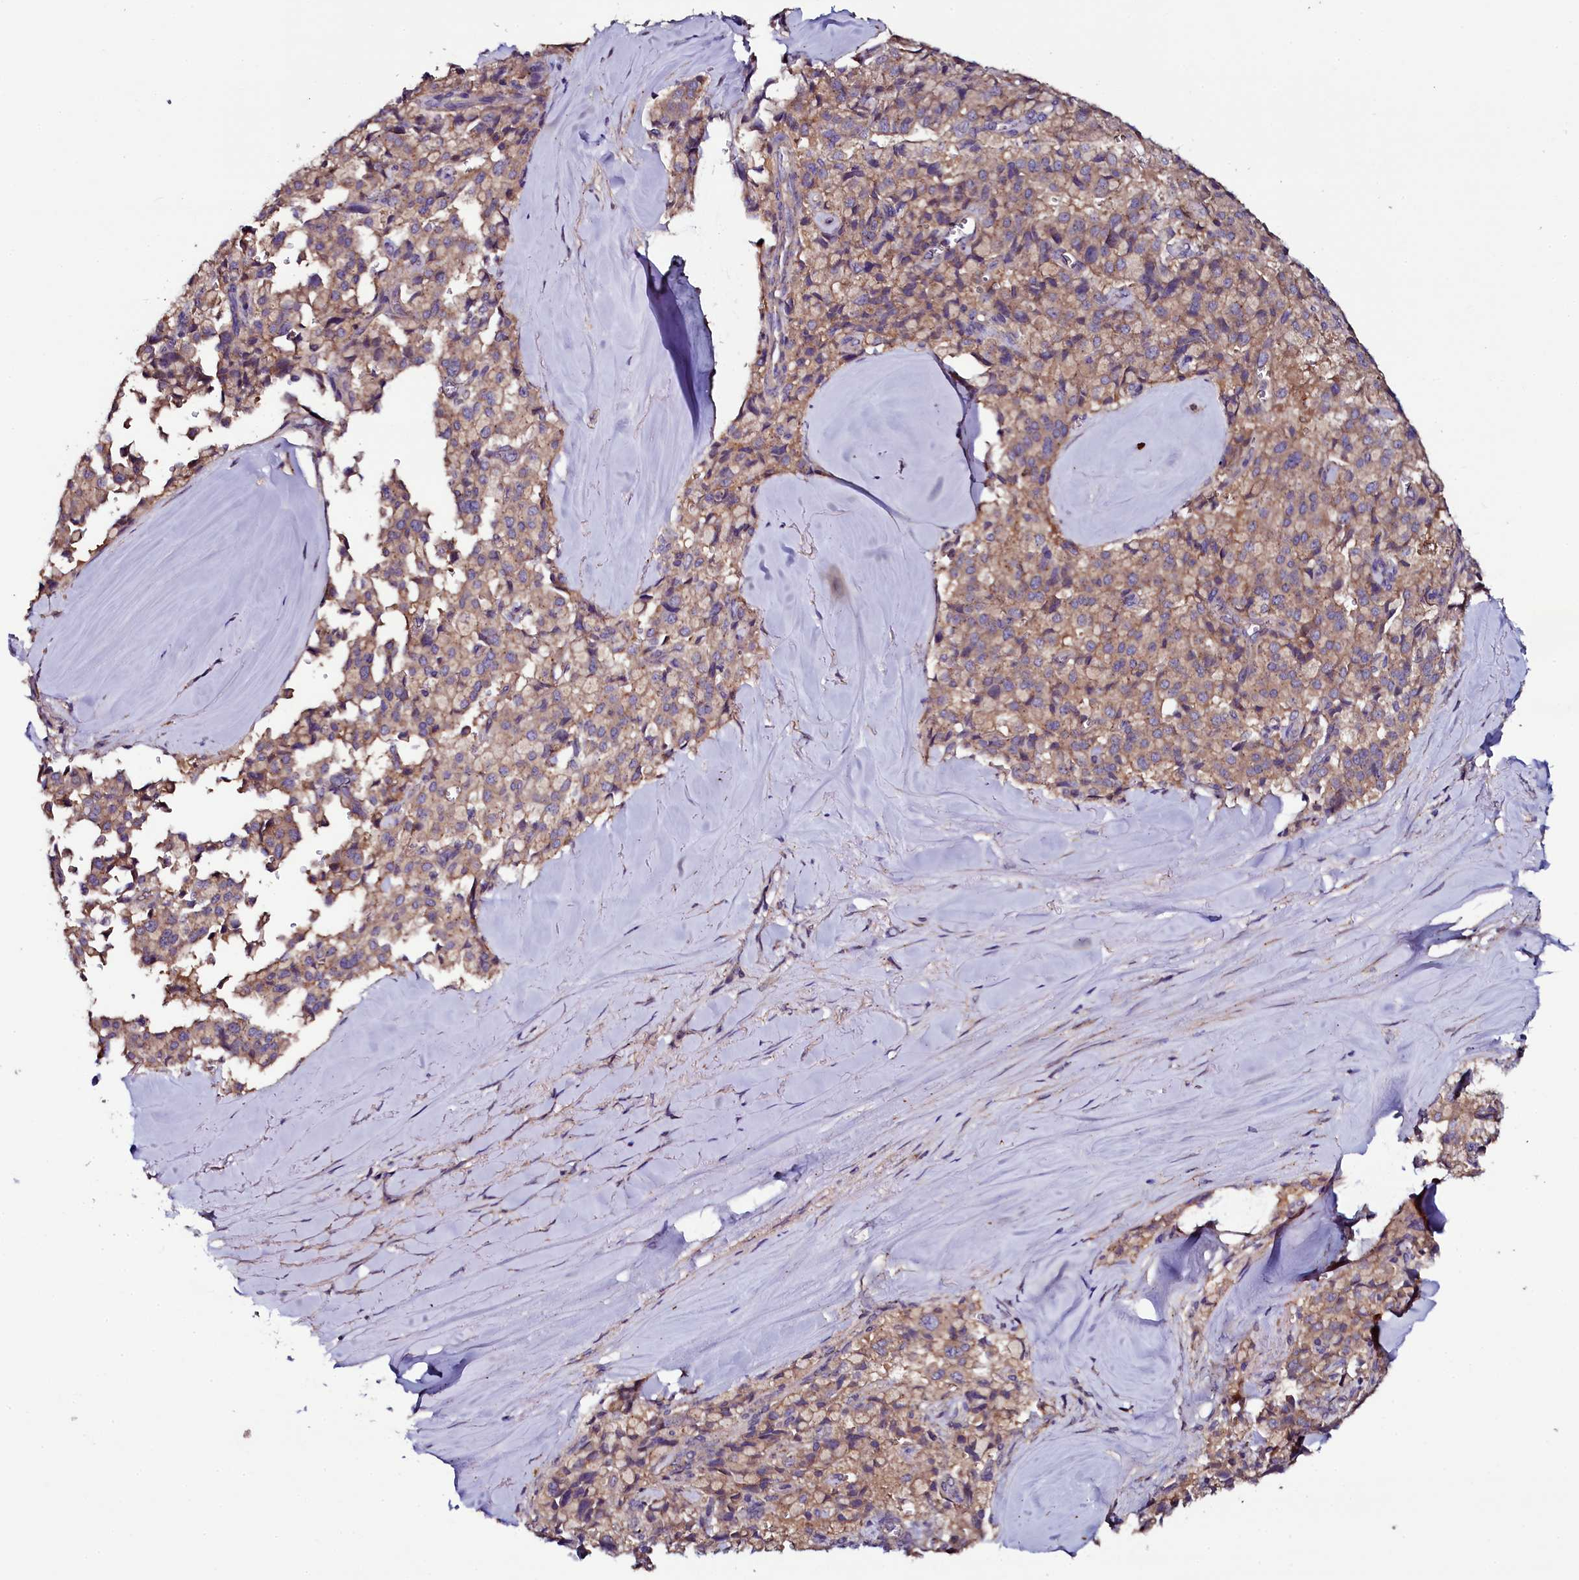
{"staining": {"intensity": "moderate", "quantity": ">75%", "location": "cytoplasmic/membranous"}, "tissue": "pancreatic cancer", "cell_type": "Tumor cells", "image_type": "cancer", "snomed": [{"axis": "morphology", "description": "Adenocarcinoma, NOS"}, {"axis": "topography", "description": "Pancreas"}], "caption": "The image displays staining of pancreatic adenocarcinoma, revealing moderate cytoplasmic/membranous protein staining (brown color) within tumor cells. The staining is performed using DAB (3,3'-diaminobenzidine) brown chromogen to label protein expression. The nuclei are counter-stained blue using hematoxylin.", "gene": "USPL1", "patient": {"sex": "male", "age": 65}}